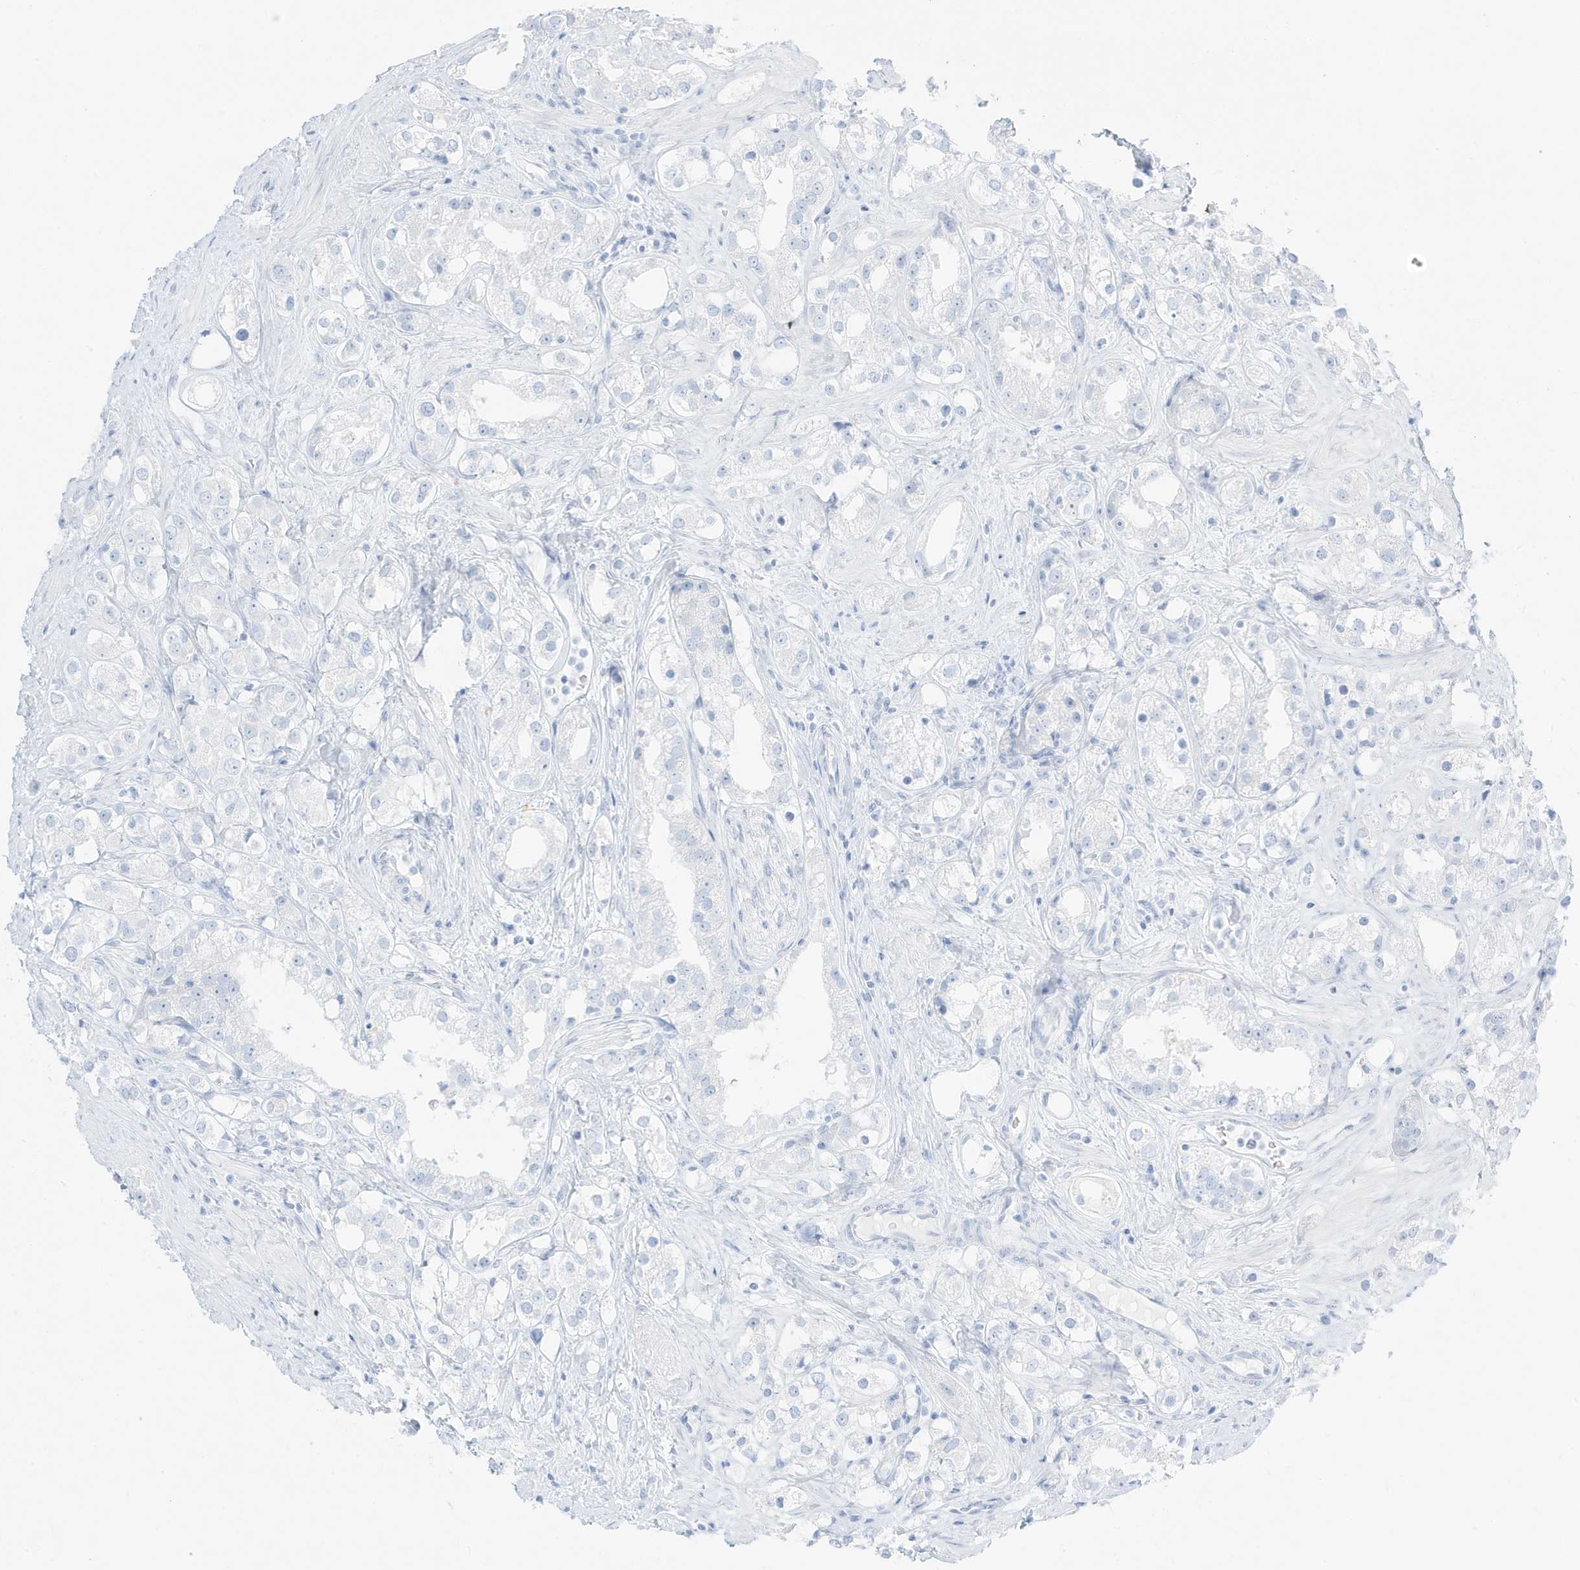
{"staining": {"intensity": "negative", "quantity": "none", "location": "none"}, "tissue": "prostate cancer", "cell_type": "Tumor cells", "image_type": "cancer", "snomed": [{"axis": "morphology", "description": "Adenocarcinoma, NOS"}, {"axis": "topography", "description": "Prostate"}], "caption": "This image is of prostate adenocarcinoma stained with IHC to label a protein in brown with the nuclei are counter-stained blue. There is no expression in tumor cells. (Stains: DAB immunohistochemistry (IHC) with hematoxylin counter stain, Microscopy: brightfield microscopy at high magnification).", "gene": "SLC22A13", "patient": {"sex": "male", "age": 79}}